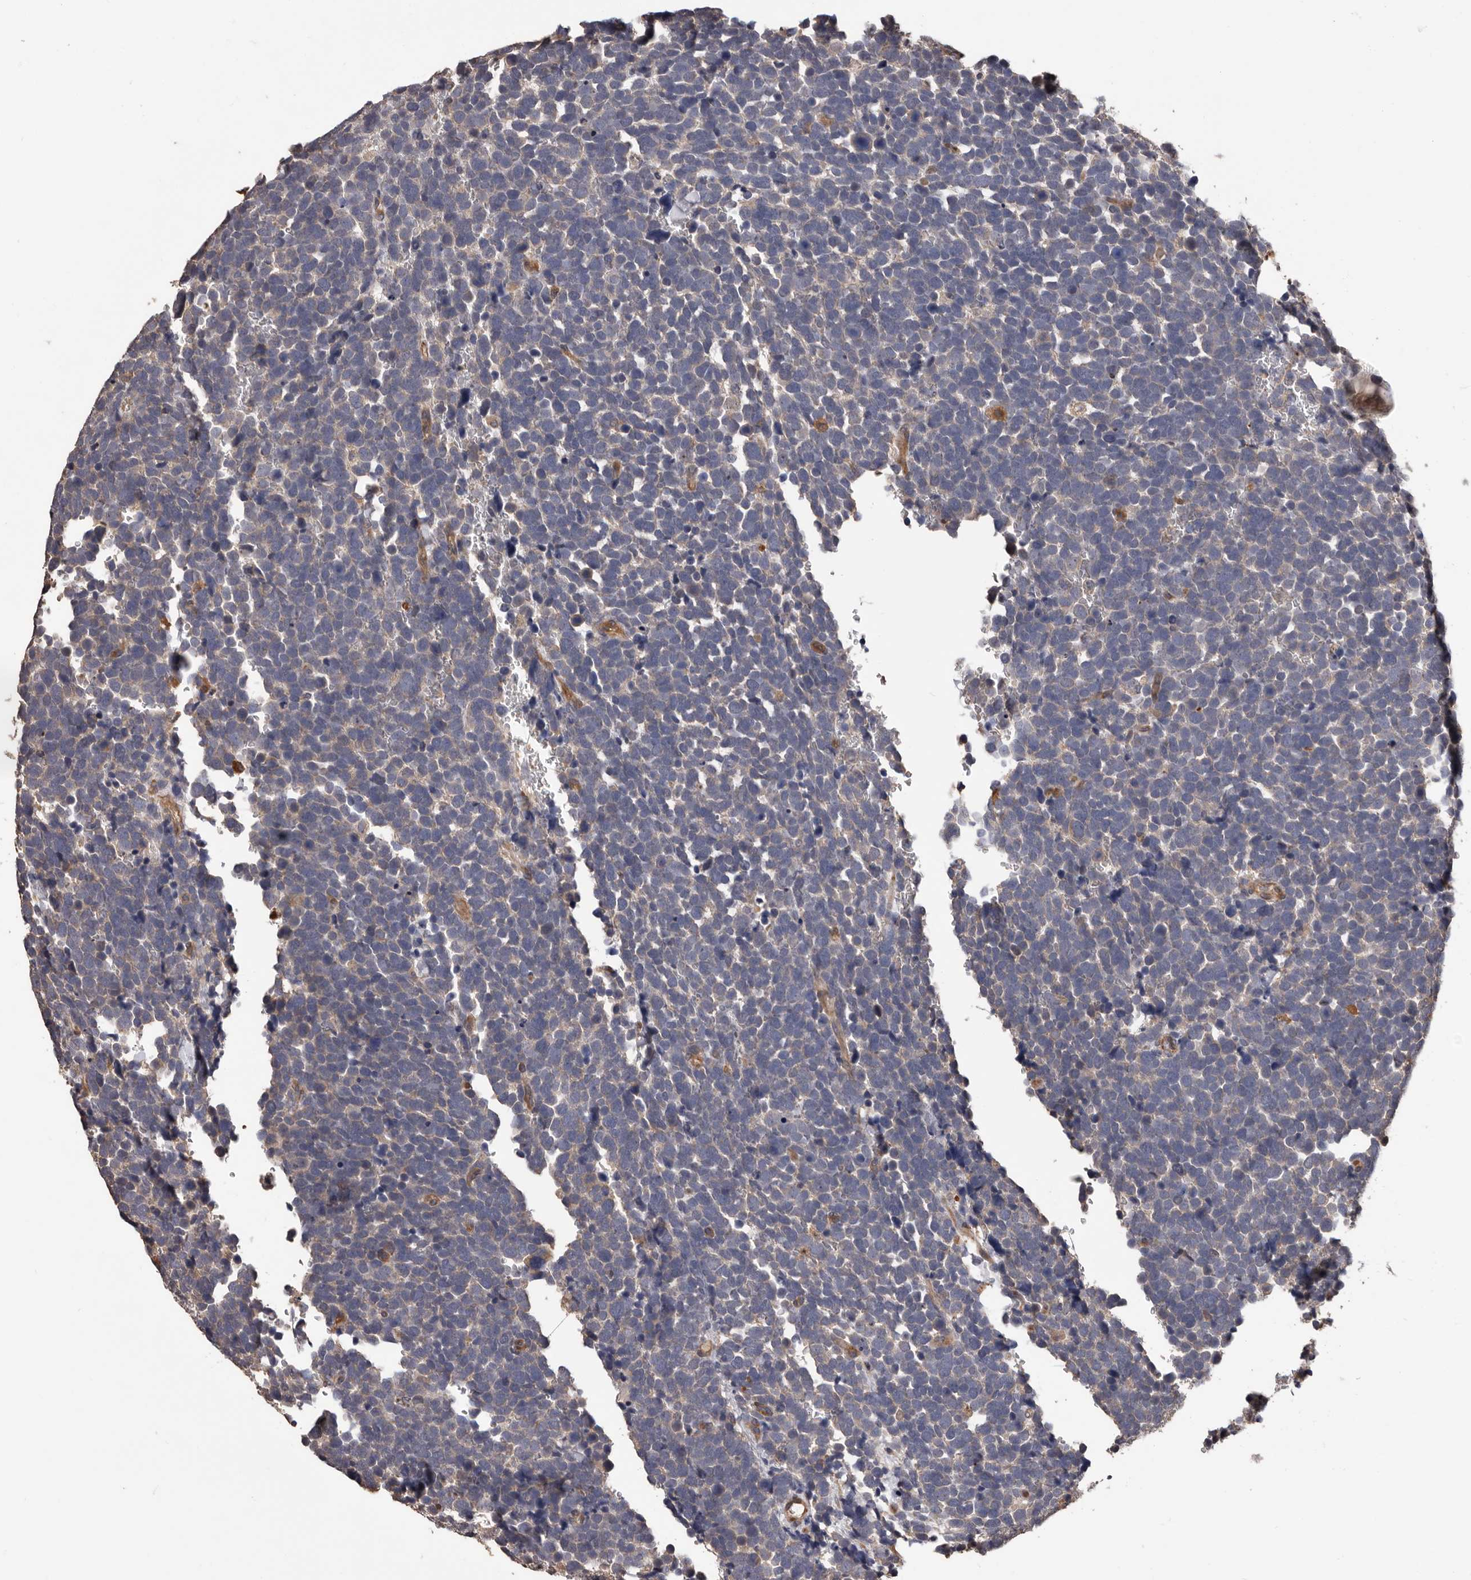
{"staining": {"intensity": "negative", "quantity": "none", "location": "none"}, "tissue": "urothelial cancer", "cell_type": "Tumor cells", "image_type": "cancer", "snomed": [{"axis": "morphology", "description": "Urothelial carcinoma, High grade"}, {"axis": "topography", "description": "Urinary bladder"}], "caption": "Image shows no significant protein positivity in tumor cells of urothelial carcinoma (high-grade). The staining is performed using DAB (3,3'-diaminobenzidine) brown chromogen with nuclei counter-stained in using hematoxylin.", "gene": "ADAMTS2", "patient": {"sex": "female", "age": 82}}